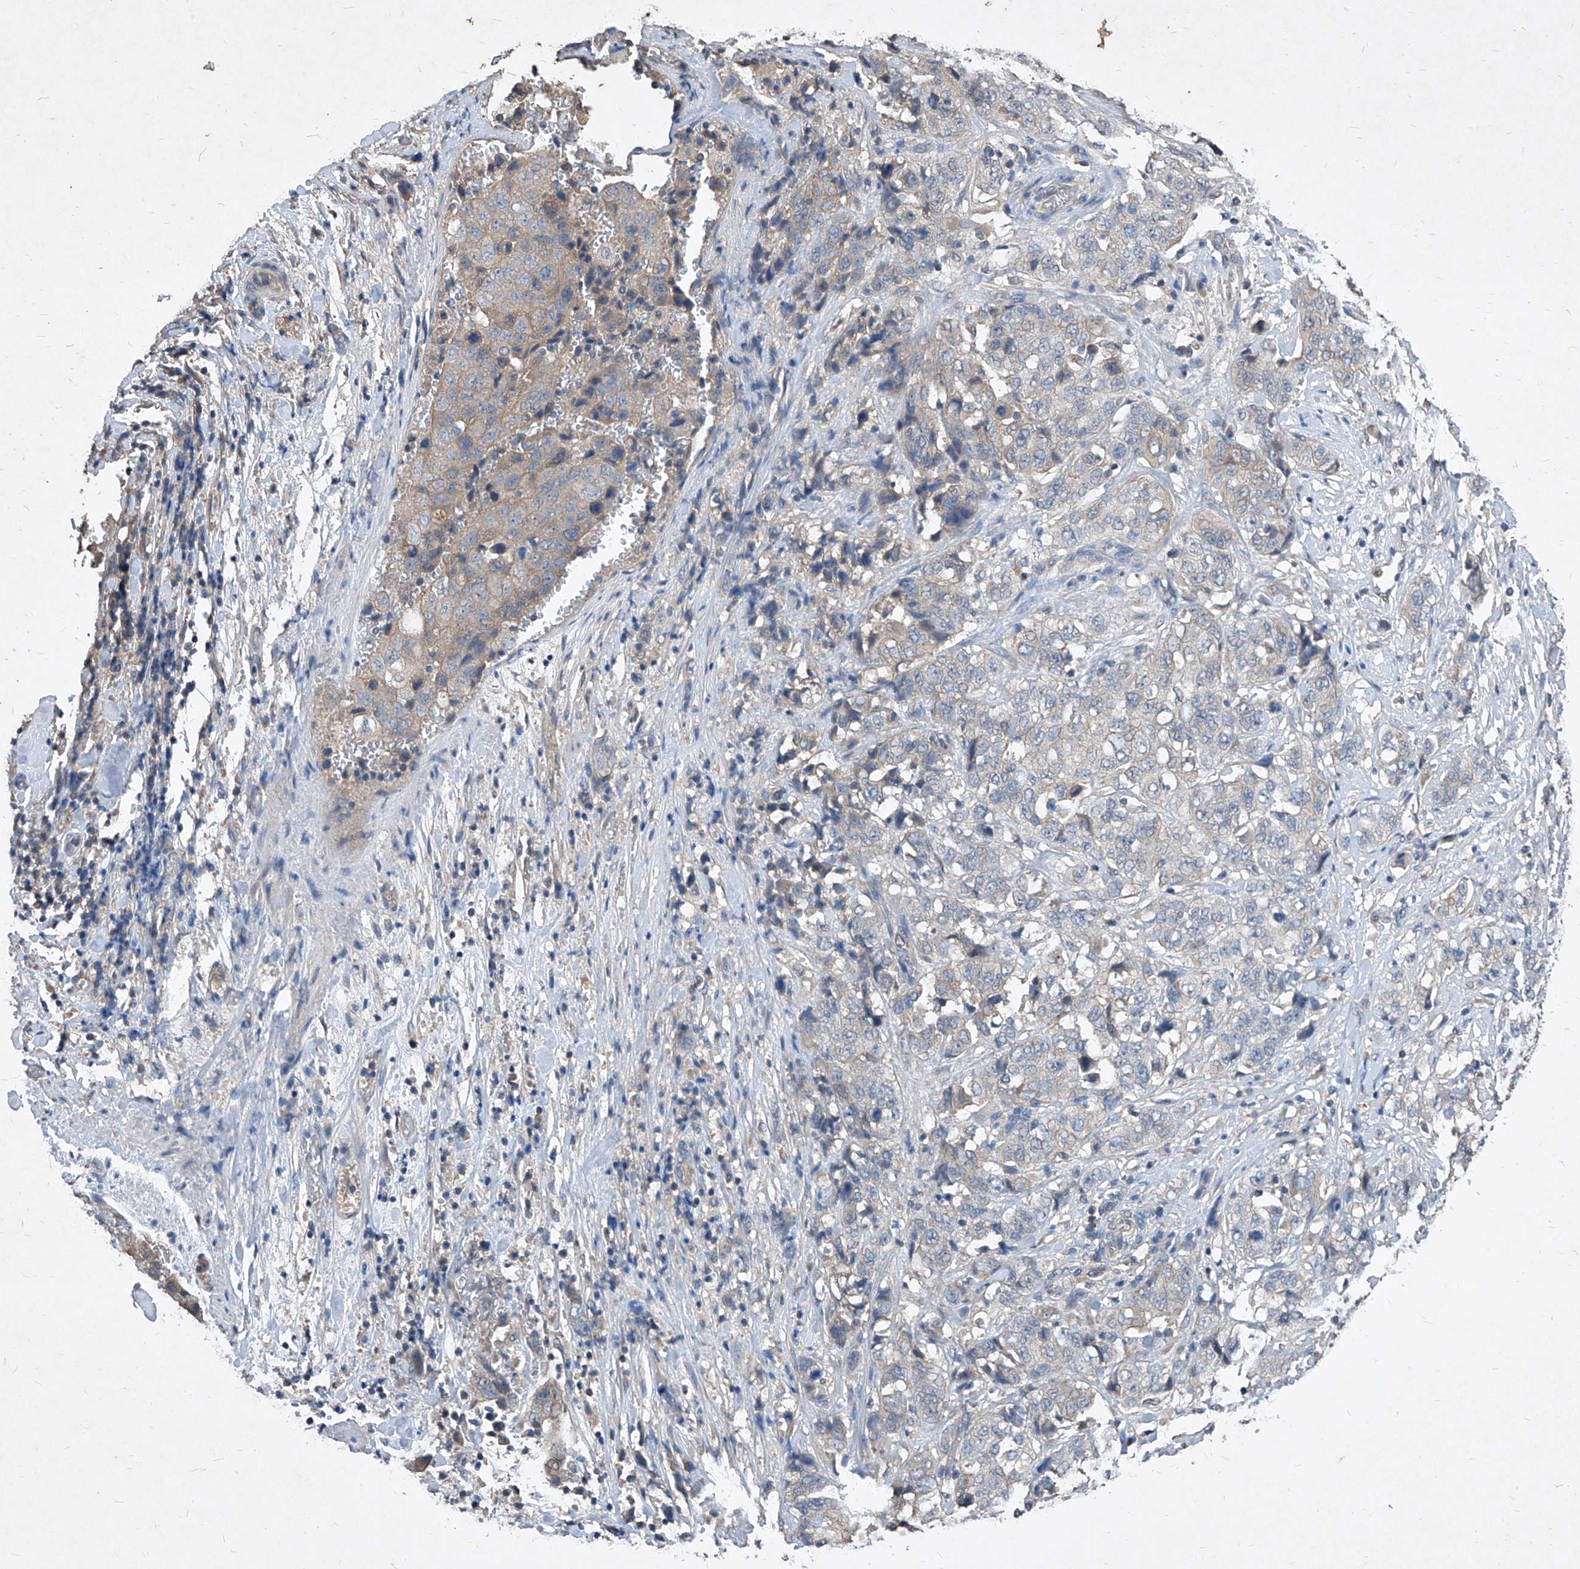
{"staining": {"intensity": "weak", "quantity": "<25%", "location": "cytoplasmic/membranous"}, "tissue": "stomach cancer", "cell_type": "Tumor cells", "image_type": "cancer", "snomed": [{"axis": "morphology", "description": "Adenocarcinoma, NOS"}, {"axis": "topography", "description": "Stomach"}], "caption": "Stomach cancer was stained to show a protein in brown. There is no significant positivity in tumor cells. Nuclei are stained in blue.", "gene": "SYNGR1", "patient": {"sex": "male", "age": 48}}